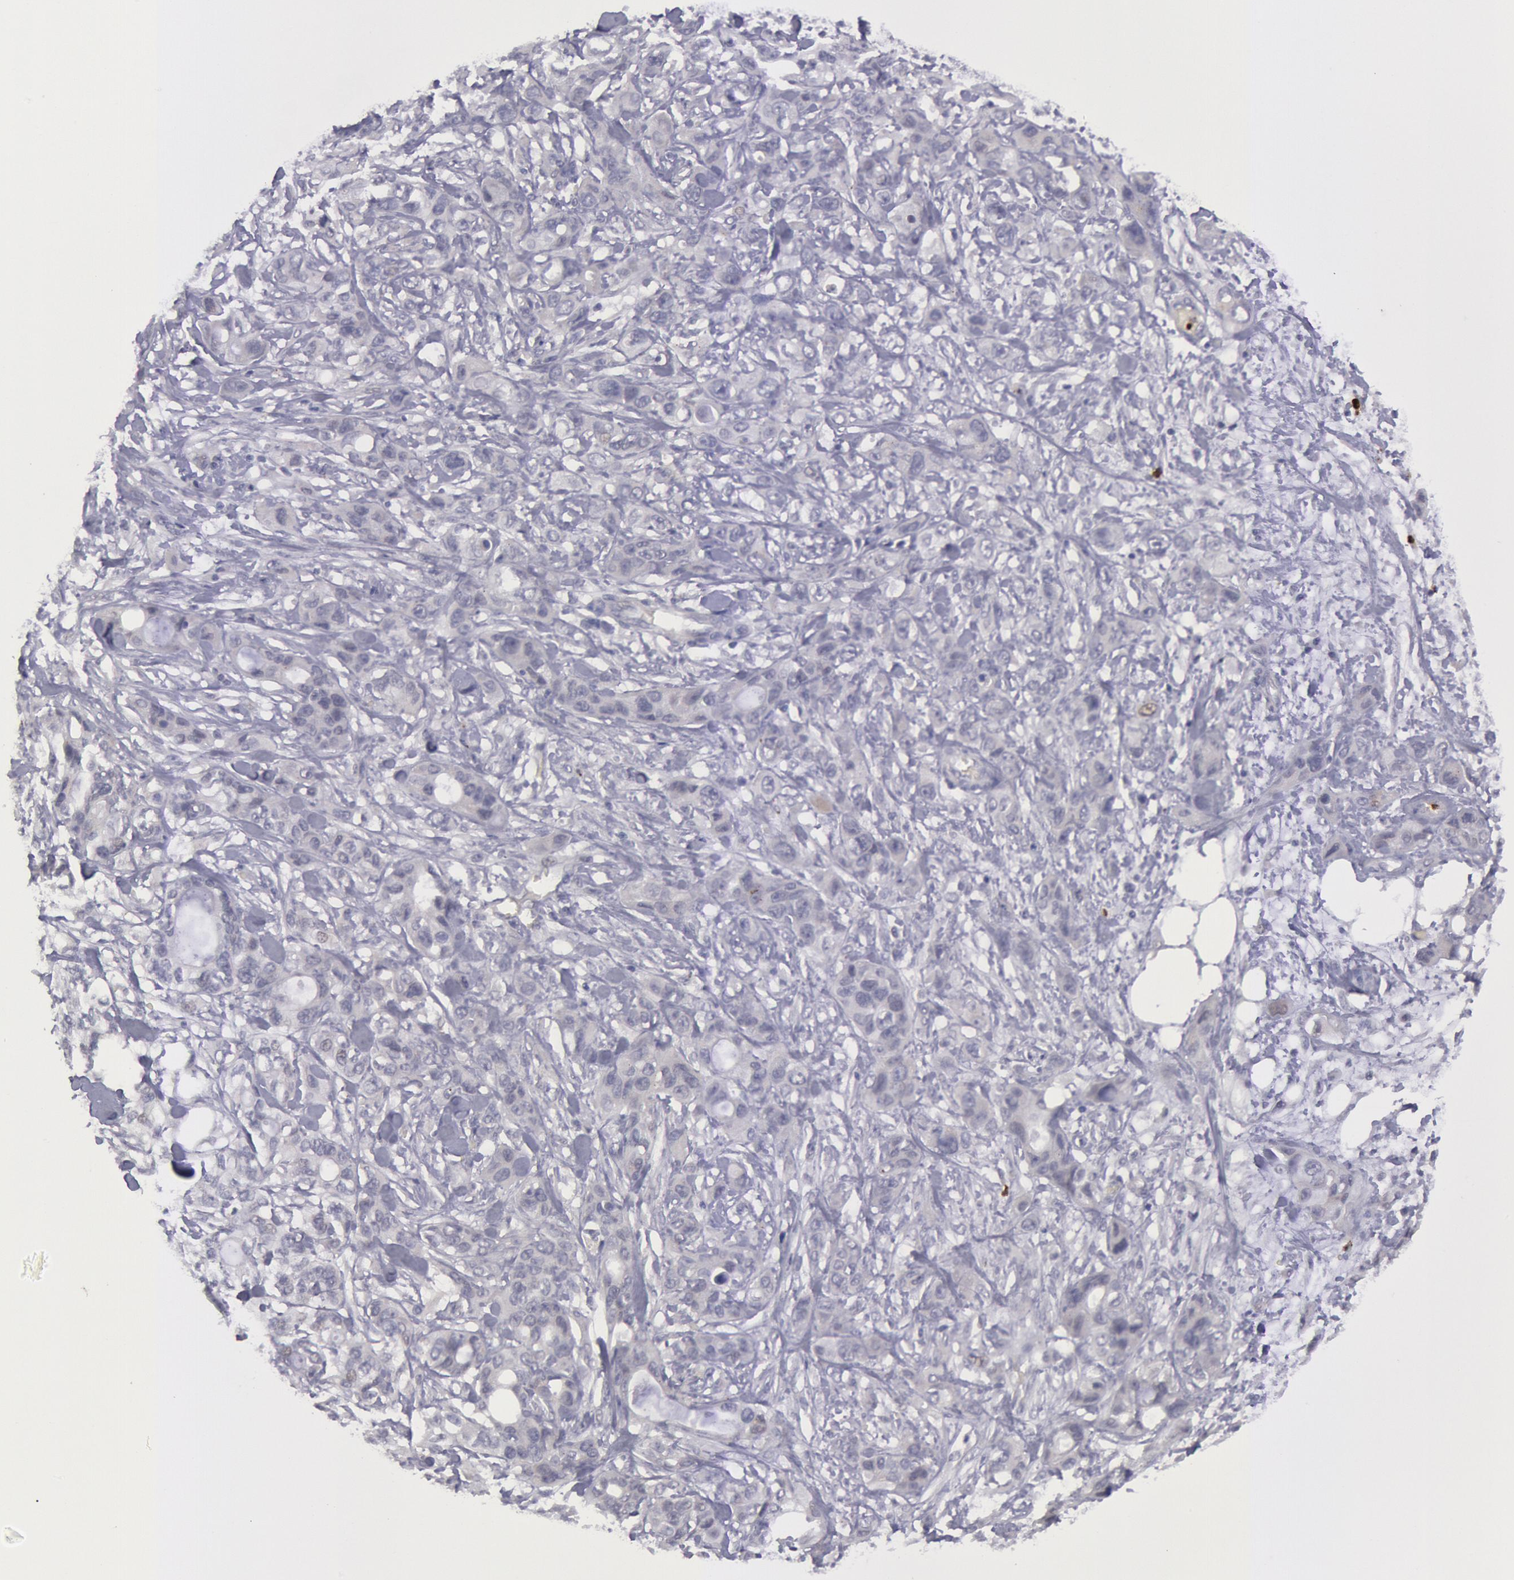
{"staining": {"intensity": "negative", "quantity": "none", "location": "none"}, "tissue": "stomach cancer", "cell_type": "Tumor cells", "image_type": "cancer", "snomed": [{"axis": "morphology", "description": "Adenocarcinoma, NOS"}, {"axis": "topography", "description": "Stomach, upper"}], "caption": "Tumor cells show no significant staining in stomach adenocarcinoma. (DAB immunohistochemistry (IHC) with hematoxylin counter stain).", "gene": "KDM6A", "patient": {"sex": "male", "age": 47}}